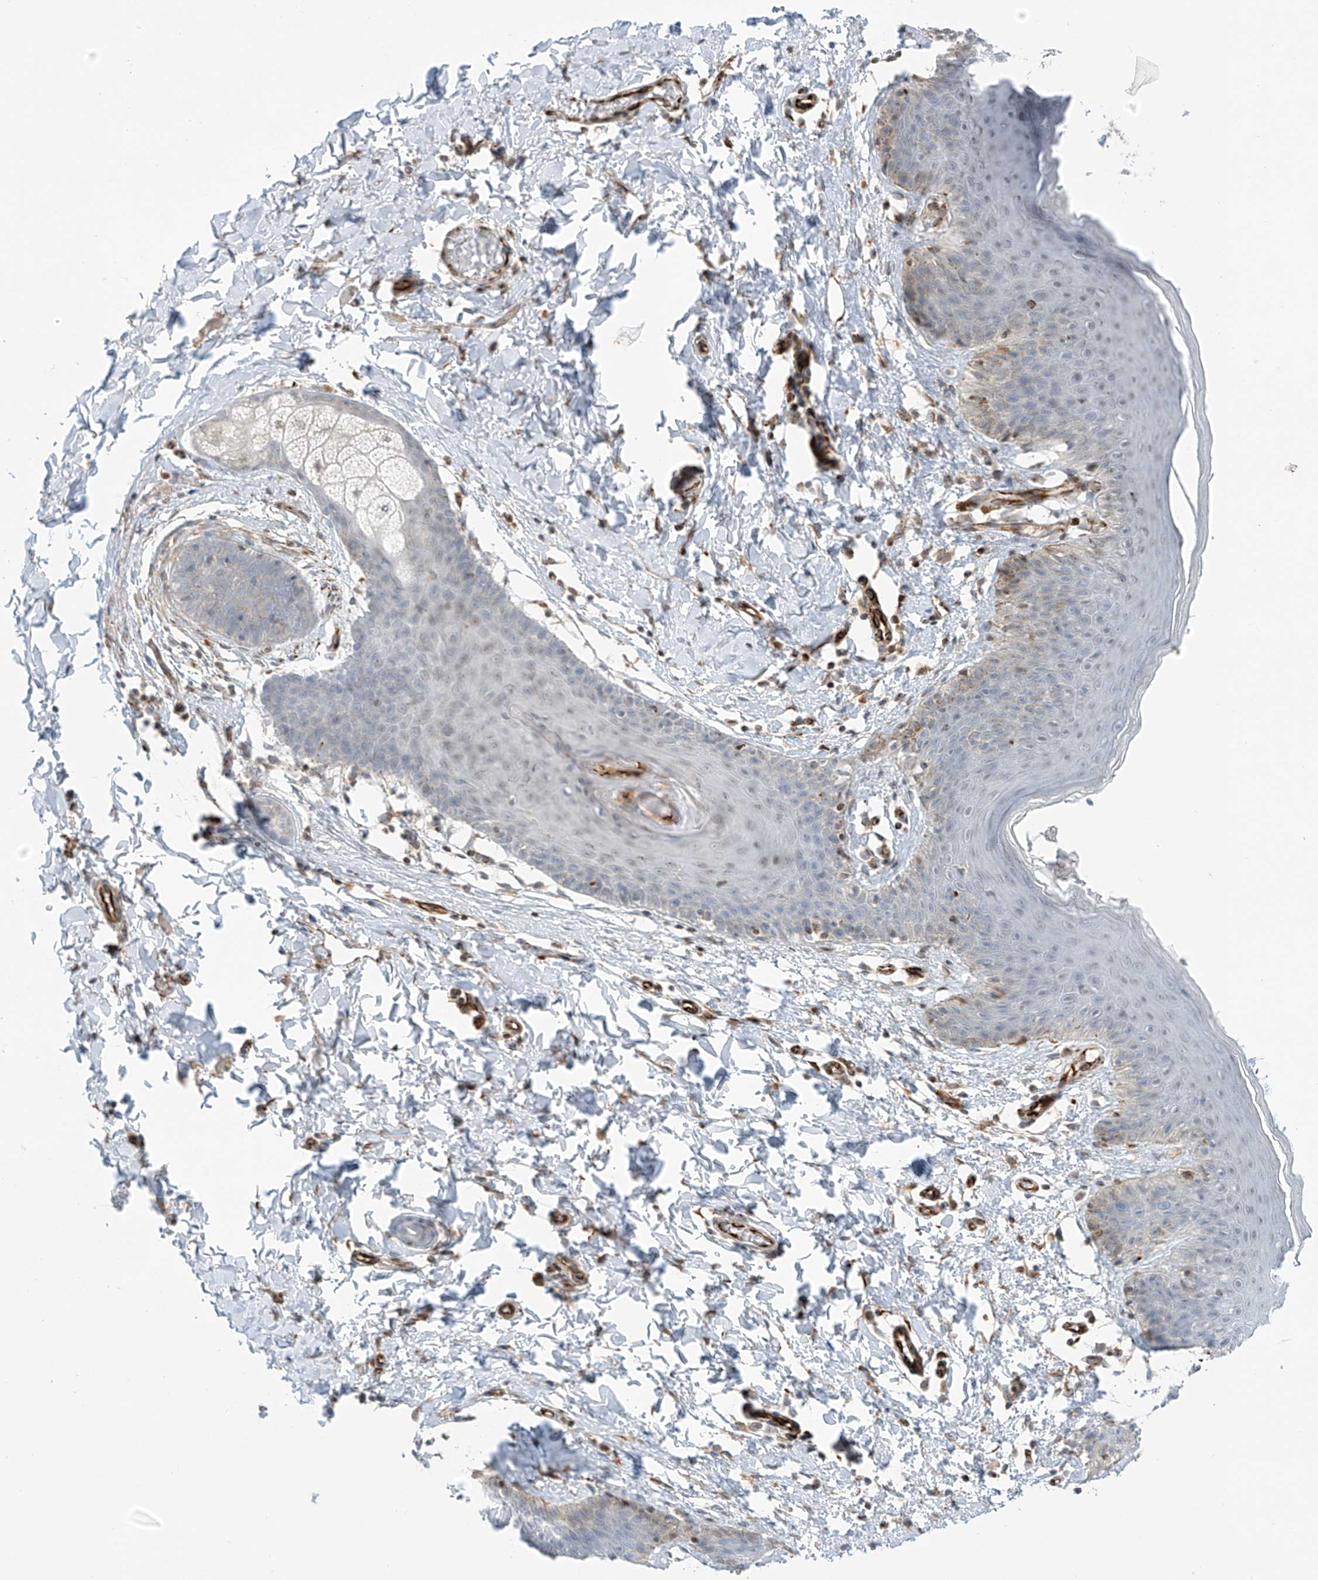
{"staining": {"intensity": "moderate", "quantity": "<25%", "location": "cytoplasmic/membranous"}, "tissue": "skin", "cell_type": "Epidermal cells", "image_type": "normal", "snomed": [{"axis": "morphology", "description": "Normal tissue, NOS"}, {"axis": "topography", "description": "Vulva"}], "caption": "Immunohistochemical staining of benign human skin reveals low levels of moderate cytoplasmic/membranous expression in approximately <25% of epidermal cells.", "gene": "HS6ST2", "patient": {"sex": "female", "age": 66}}